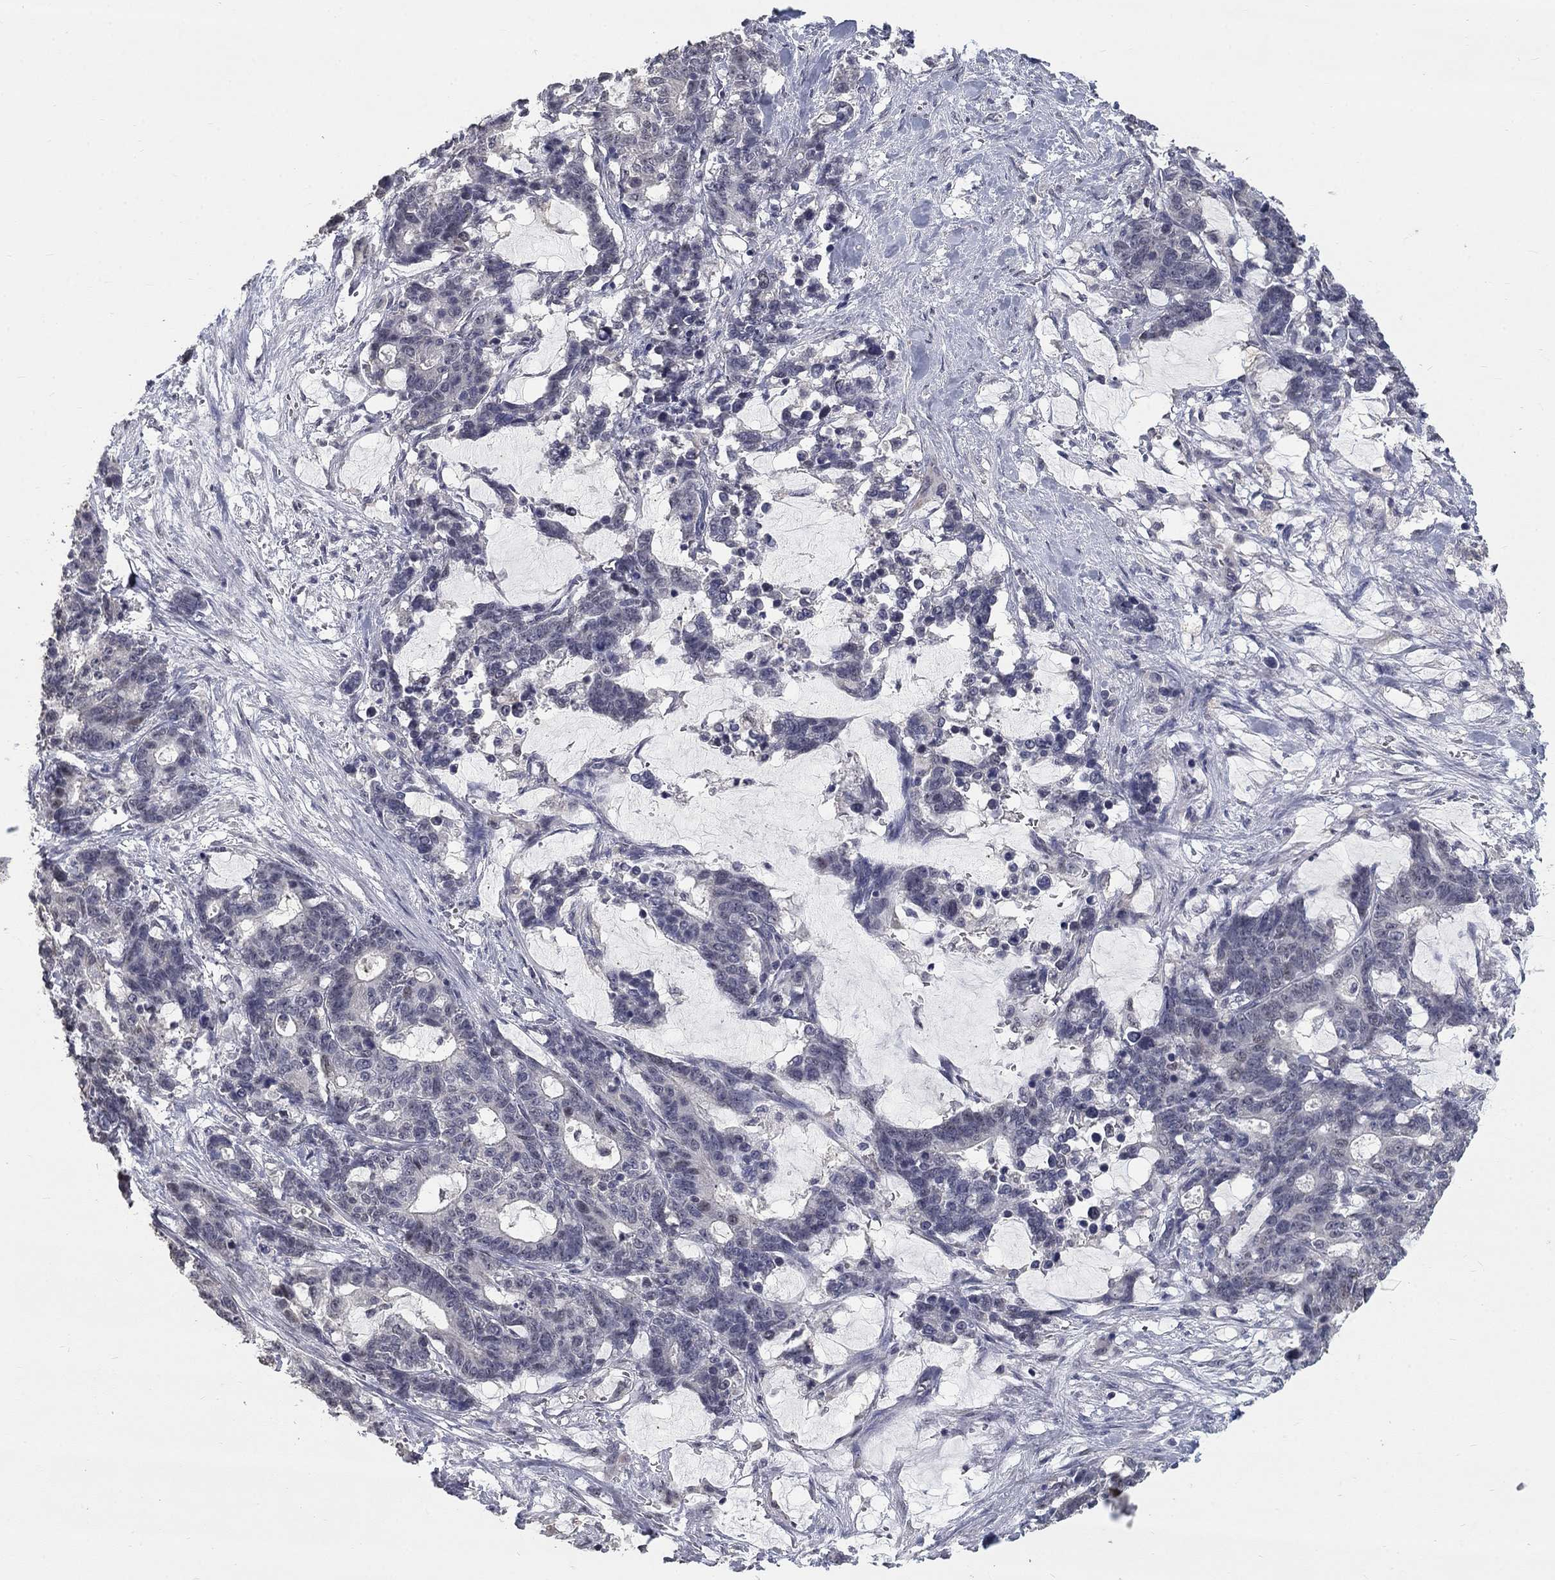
{"staining": {"intensity": "negative", "quantity": "none", "location": "none"}, "tissue": "stomach cancer", "cell_type": "Tumor cells", "image_type": "cancer", "snomed": [{"axis": "morphology", "description": "Normal tissue, NOS"}, {"axis": "morphology", "description": "Adenocarcinoma, NOS"}, {"axis": "topography", "description": "Stomach"}], "caption": "IHC histopathology image of neoplastic tissue: adenocarcinoma (stomach) stained with DAB (3,3'-diaminobenzidine) shows no significant protein positivity in tumor cells.", "gene": "SPATA33", "patient": {"sex": "female", "age": 64}}